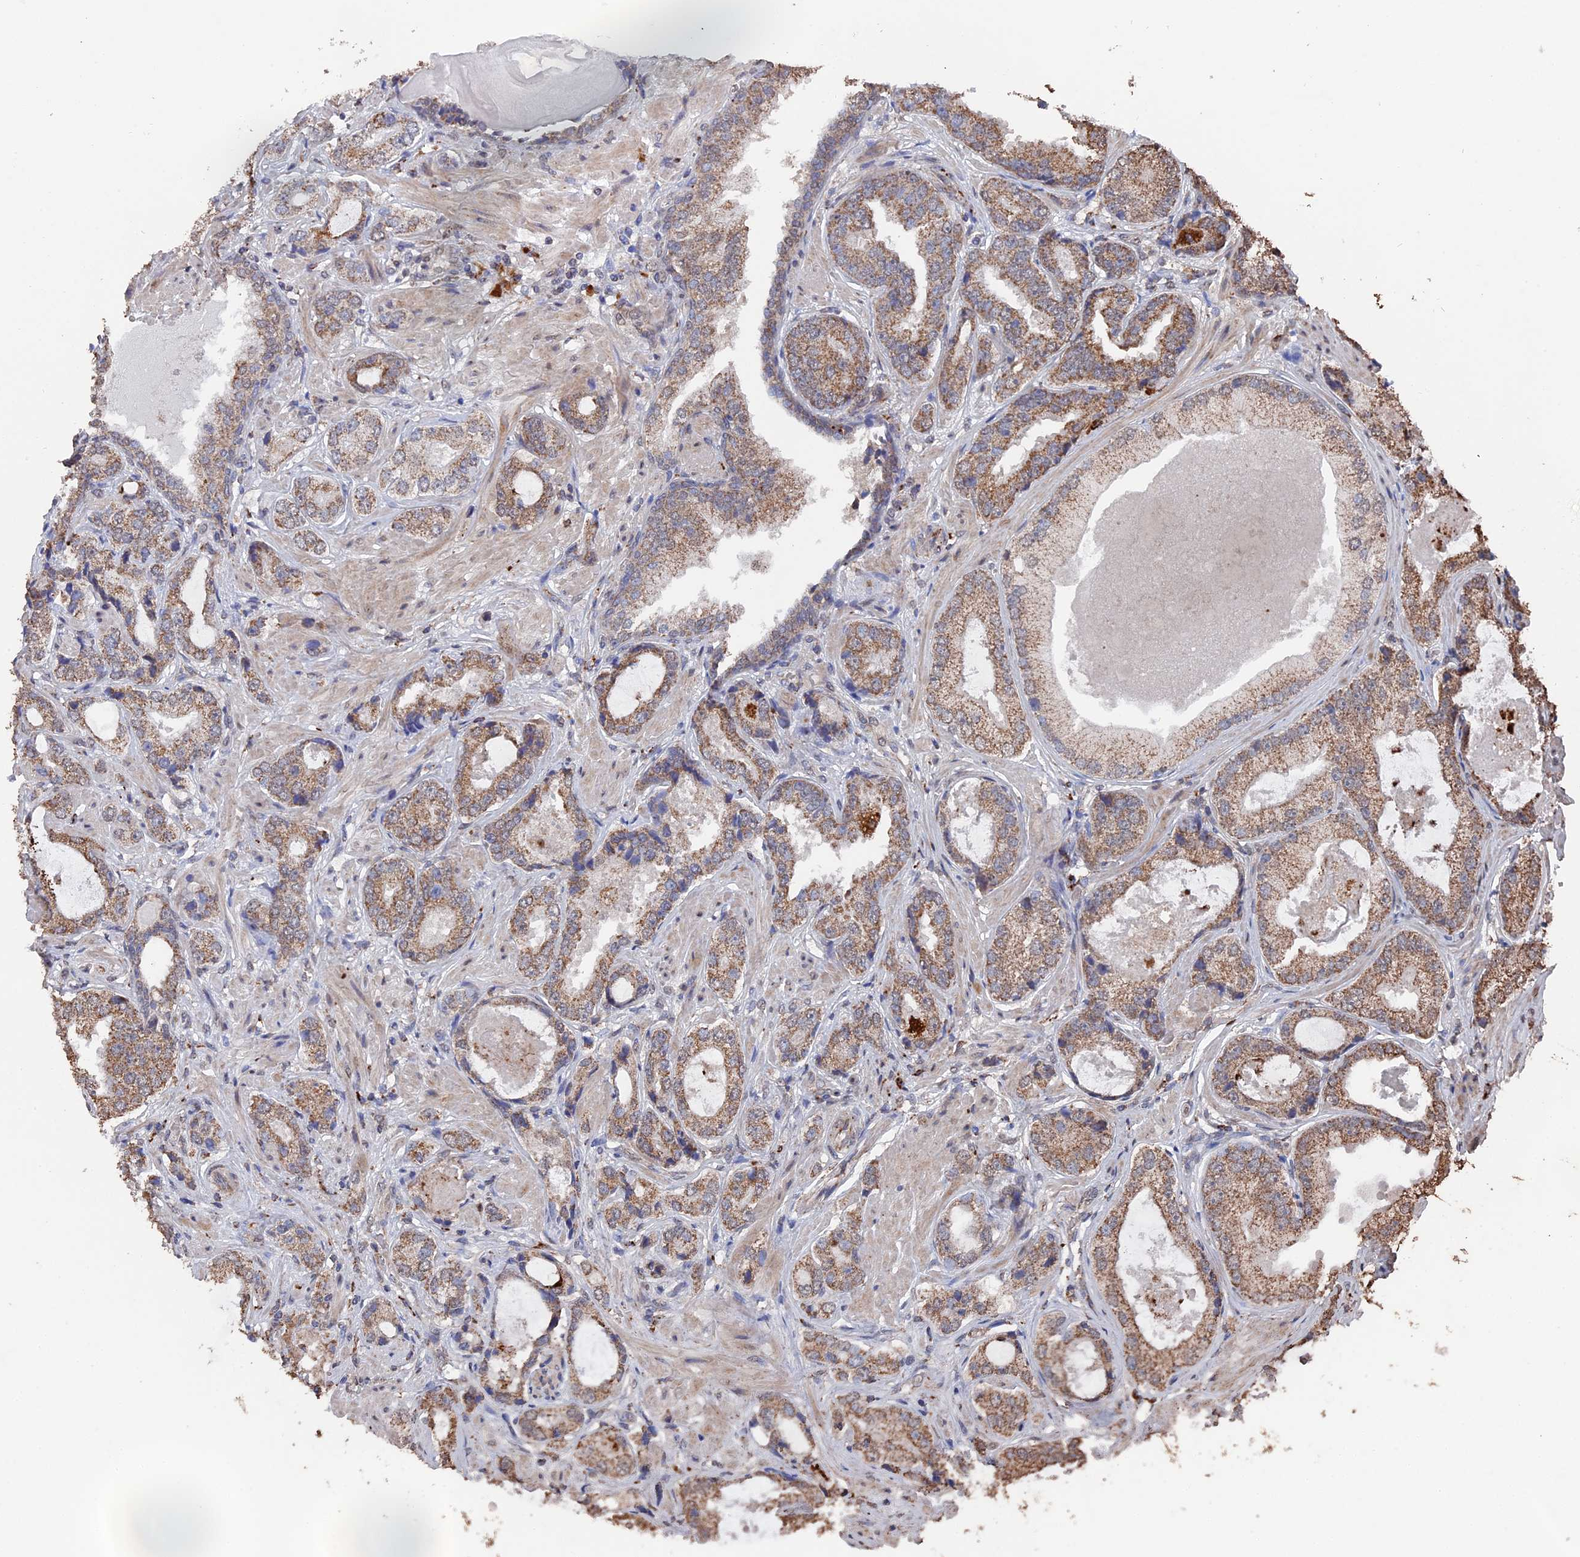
{"staining": {"intensity": "moderate", "quantity": ">75%", "location": "cytoplasmic/membranous"}, "tissue": "prostate cancer", "cell_type": "Tumor cells", "image_type": "cancer", "snomed": [{"axis": "morphology", "description": "Adenocarcinoma, High grade"}, {"axis": "topography", "description": "Prostate"}], "caption": "Prostate cancer tissue displays moderate cytoplasmic/membranous expression in about >75% of tumor cells, visualized by immunohistochemistry. (DAB IHC with brightfield microscopy, high magnification).", "gene": "SMG9", "patient": {"sex": "male", "age": 59}}